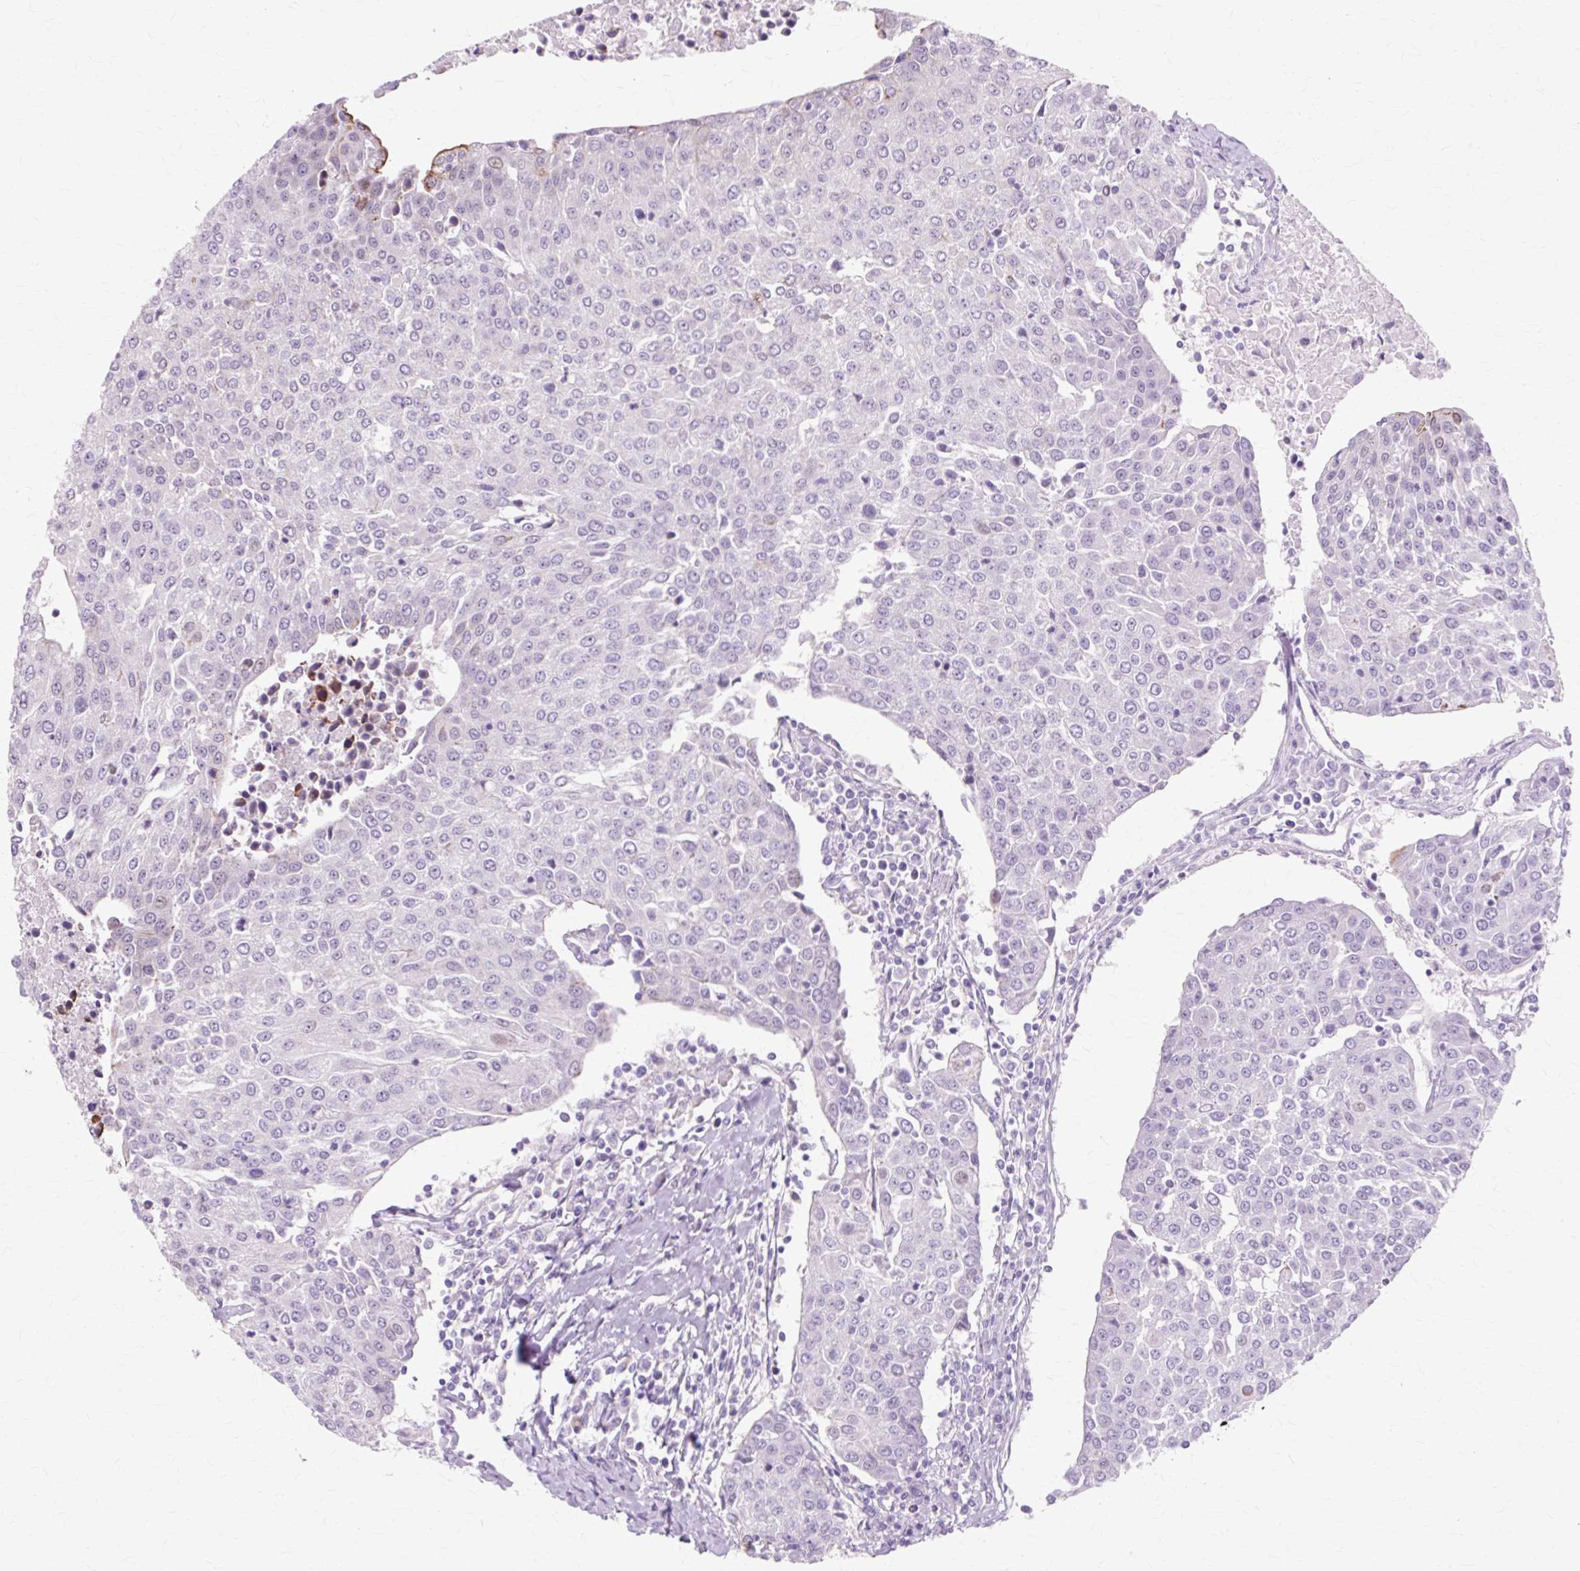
{"staining": {"intensity": "negative", "quantity": "none", "location": "none"}, "tissue": "urothelial cancer", "cell_type": "Tumor cells", "image_type": "cancer", "snomed": [{"axis": "morphology", "description": "Urothelial carcinoma, High grade"}, {"axis": "topography", "description": "Urinary bladder"}], "caption": "An image of human urothelial cancer is negative for staining in tumor cells.", "gene": "IRX2", "patient": {"sex": "female", "age": 85}}